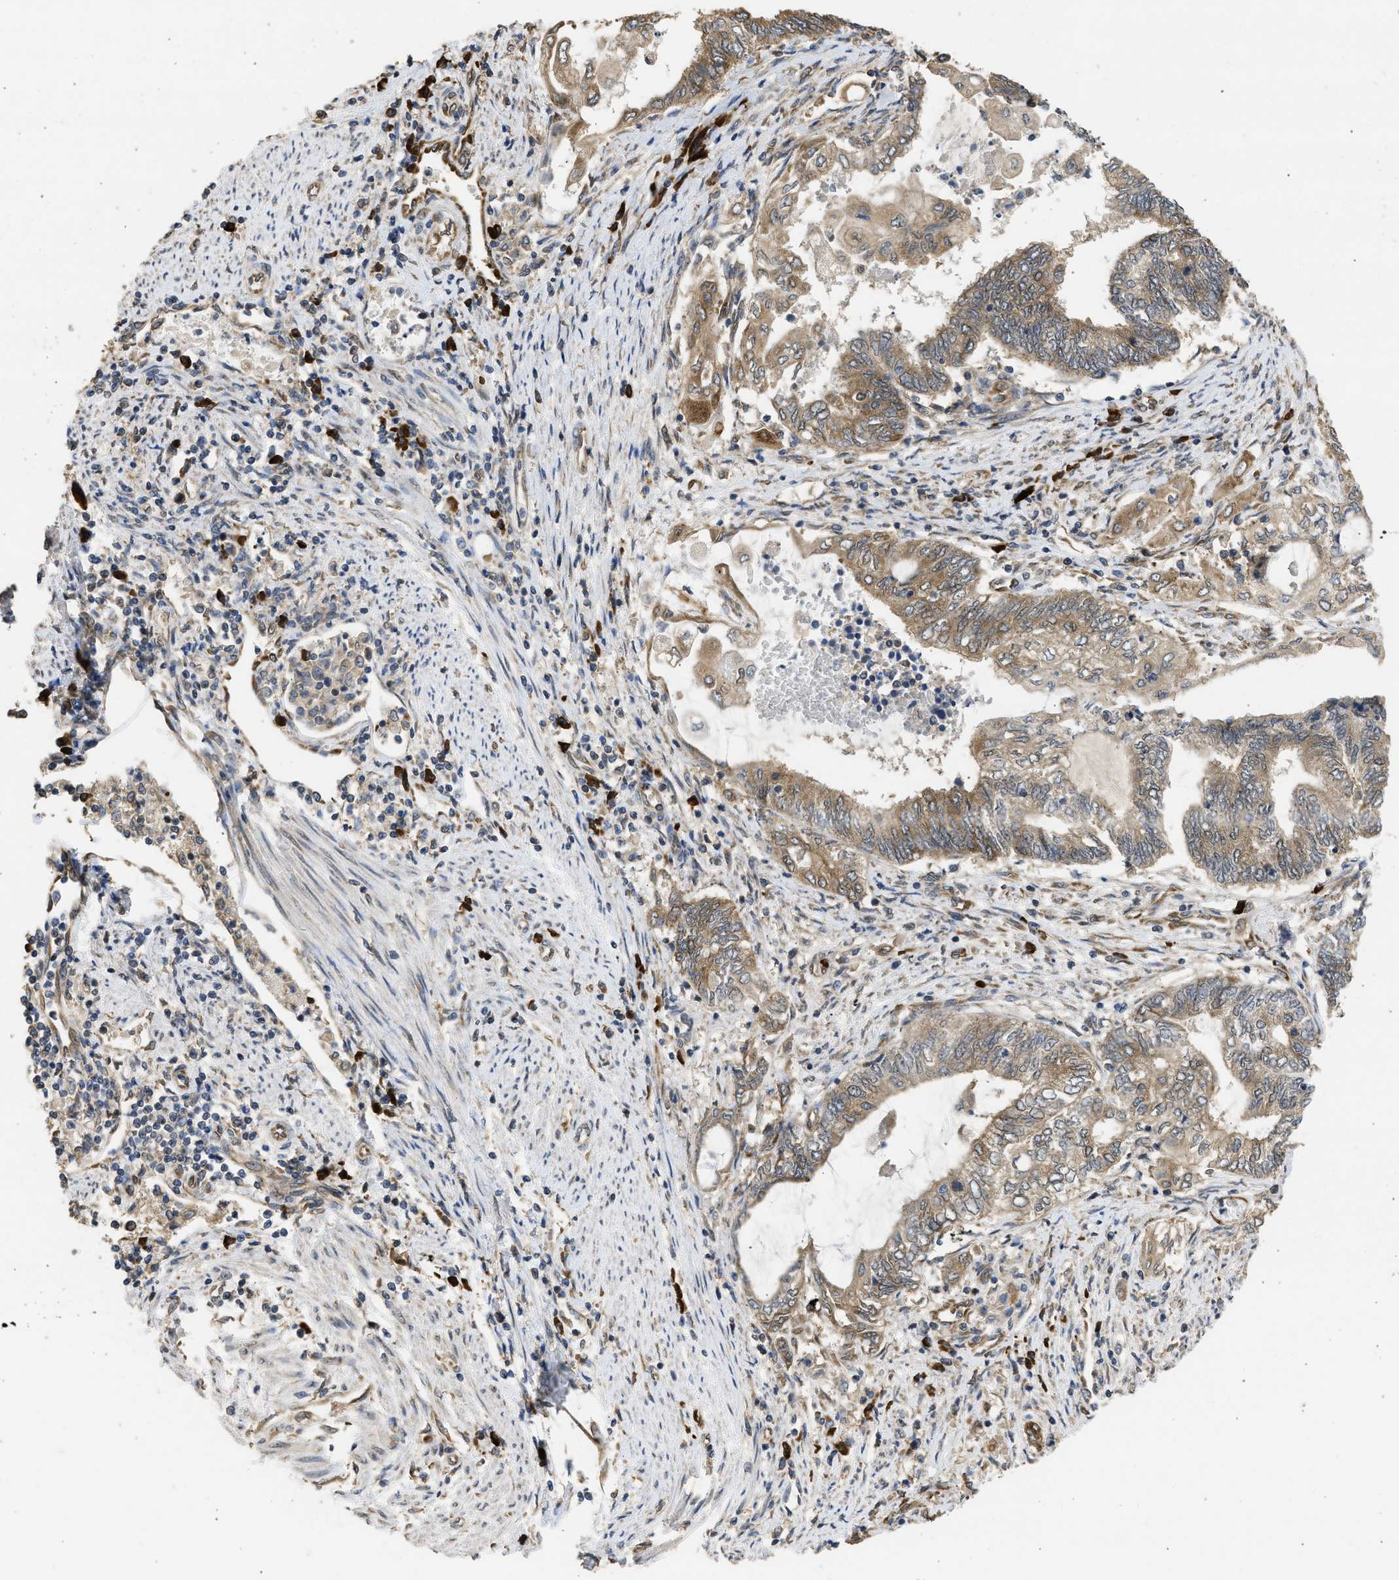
{"staining": {"intensity": "moderate", "quantity": ">75%", "location": "cytoplasmic/membranous"}, "tissue": "endometrial cancer", "cell_type": "Tumor cells", "image_type": "cancer", "snomed": [{"axis": "morphology", "description": "Adenocarcinoma, NOS"}, {"axis": "topography", "description": "Uterus"}, {"axis": "topography", "description": "Endometrium"}], "caption": "IHC of endometrial cancer reveals medium levels of moderate cytoplasmic/membranous staining in about >75% of tumor cells.", "gene": "DNAJC1", "patient": {"sex": "female", "age": 70}}